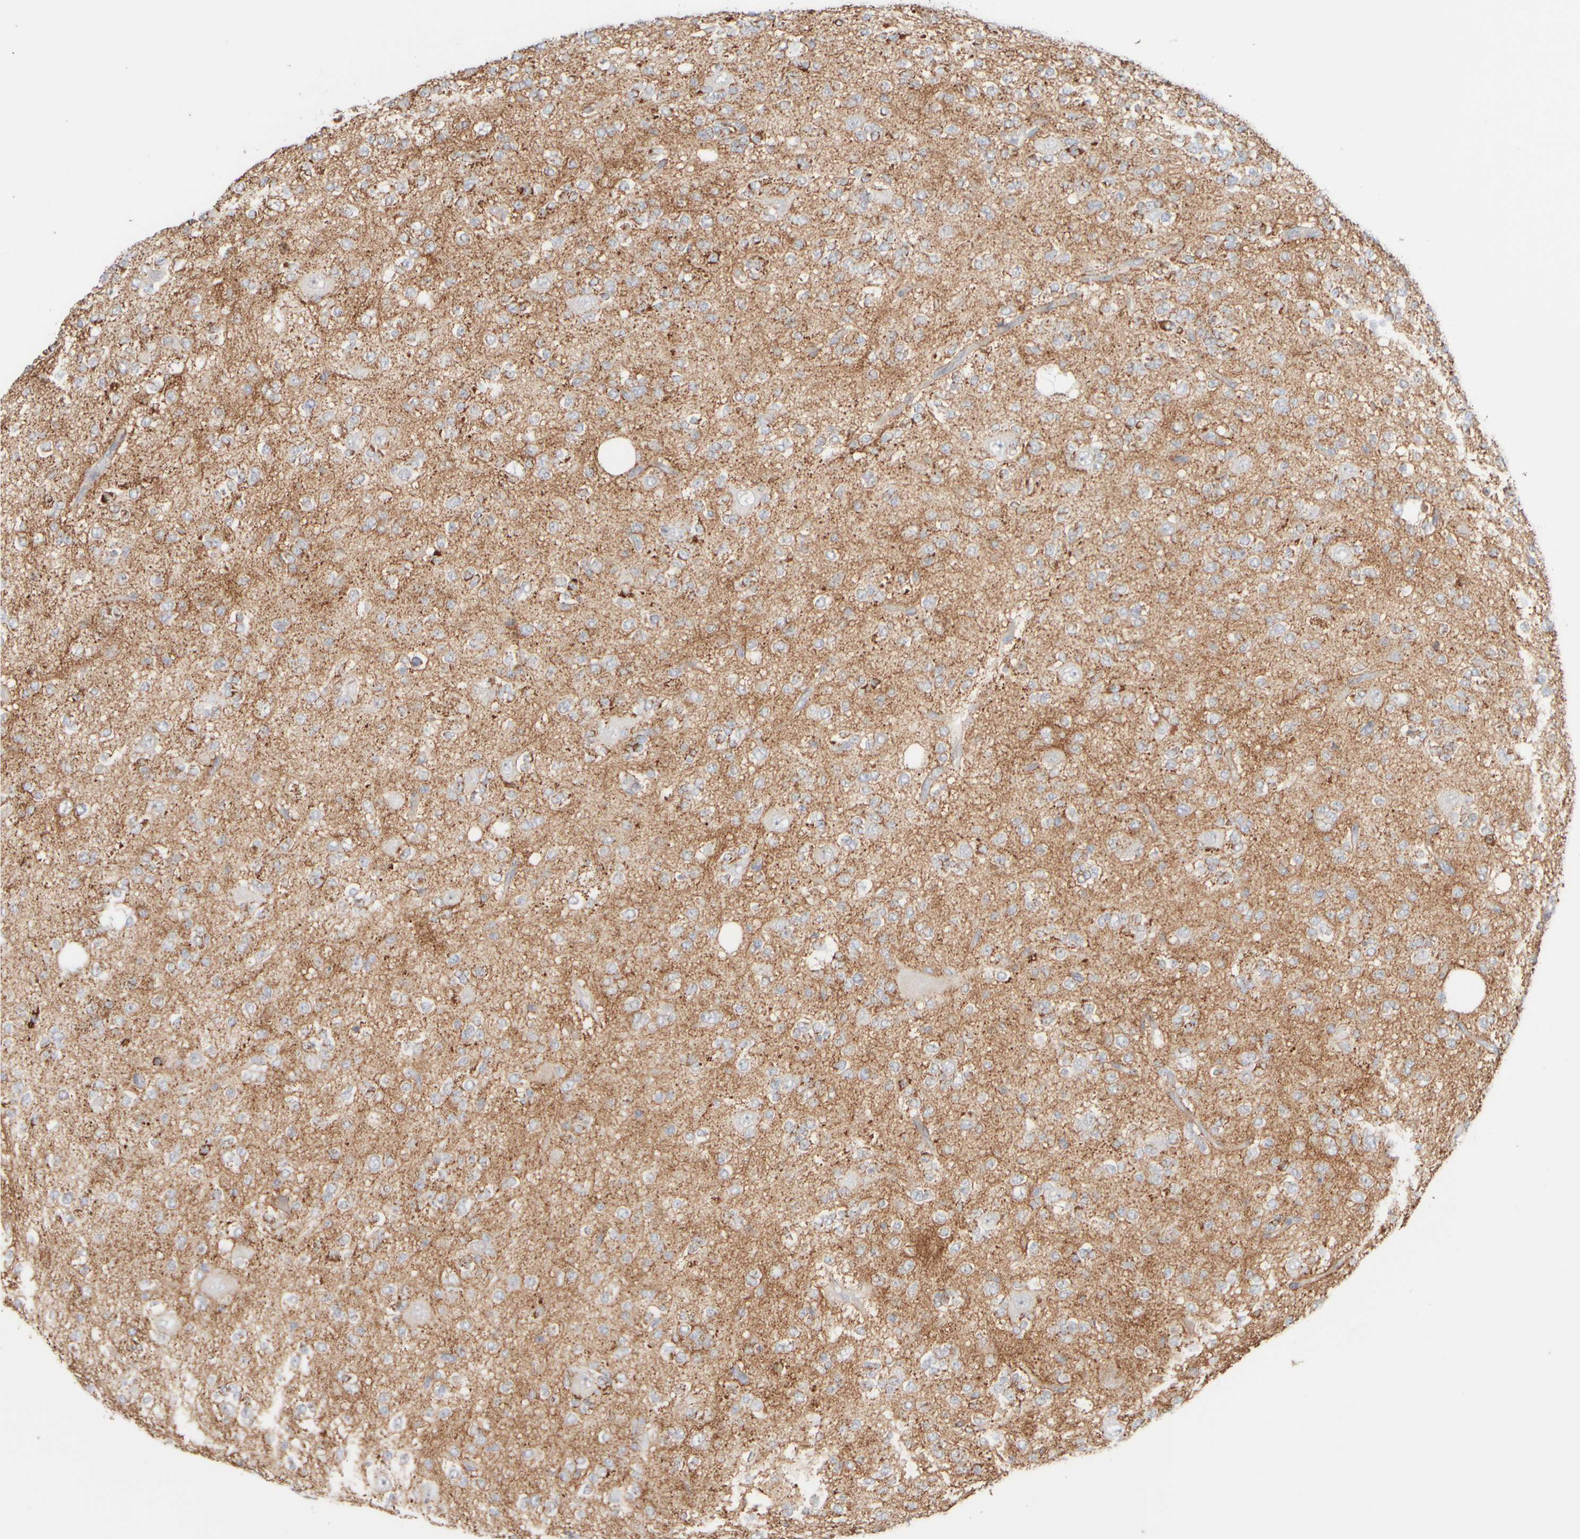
{"staining": {"intensity": "negative", "quantity": "none", "location": "none"}, "tissue": "glioma", "cell_type": "Tumor cells", "image_type": "cancer", "snomed": [{"axis": "morphology", "description": "Glioma, malignant, Low grade"}, {"axis": "topography", "description": "Brain"}], "caption": "The photomicrograph reveals no staining of tumor cells in malignant low-grade glioma.", "gene": "UNC13B", "patient": {"sex": "male", "age": 38}}